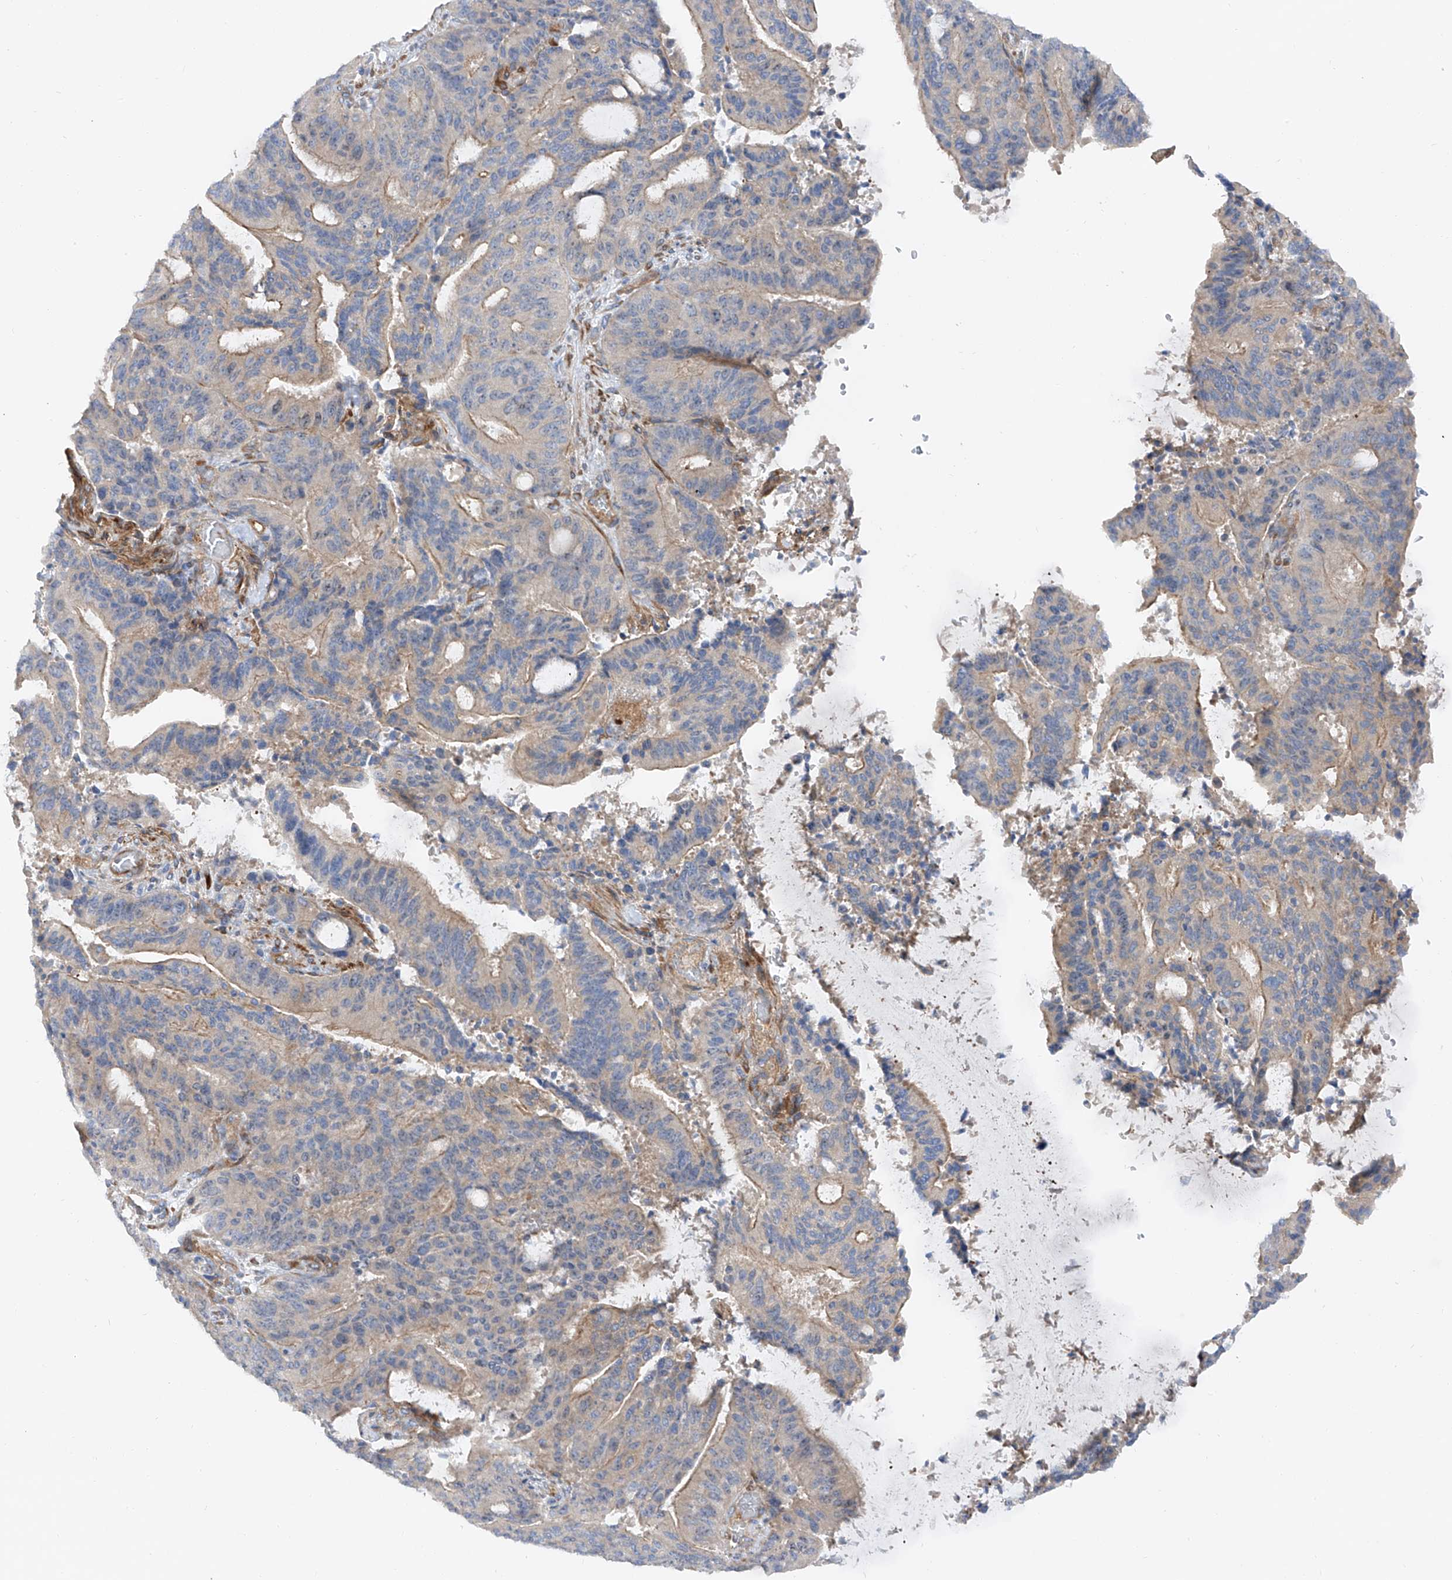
{"staining": {"intensity": "moderate", "quantity": "<25%", "location": "cytoplasmic/membranous"}, "tissue": "liver cancer", "cell_type": "Tumor cells", "image_type": "cancer", "snomed": [{"axis": "morphology", "description": "Normal tissue, NOS"}, {"axis": "morphology", "description": "Cholangiocarcinoma"}, {"axis": "topography", "description": "Liver"}, {"axis": "topography", "description": "Peripheral nerve tissue"}], "caption": "Protein analysis of liver cancer (cholangiocarcinoma) tissue displays moderate cytoplasmic/membranous positivity in about <25% of tumor cells.", "gene": "LCA5", "patient": {"sex": "female", "age": 73}}